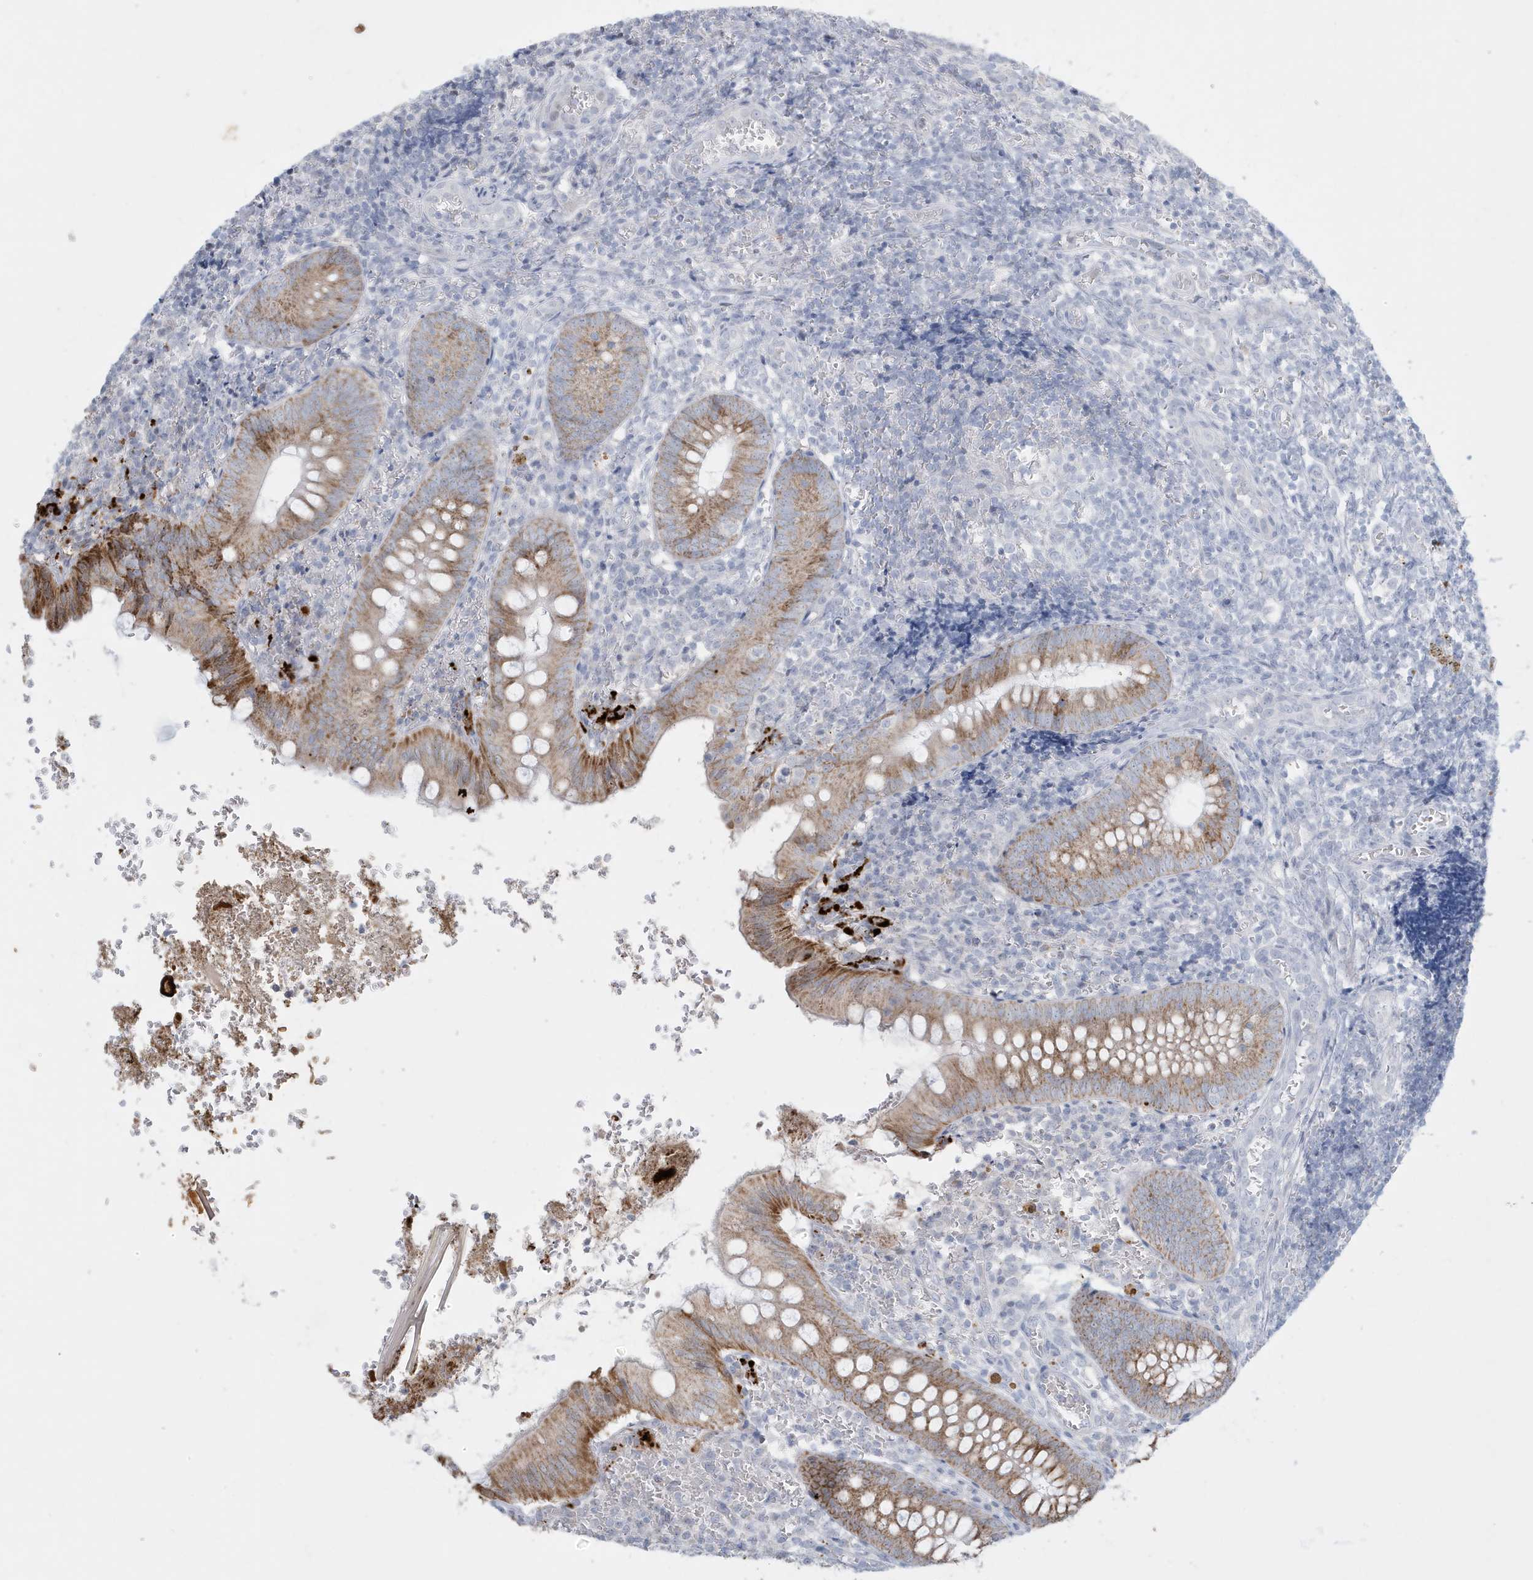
{"staining": {"intensity": "moderate", "quantity": ">75%", "location": "cytoplasmic/membranous"}, "tissue": "appendix", "cell_type": "Glandular cells", "image_type": "normal", "snomed": [{"axis": "morphology", "description": "Normal tissue, NOS"}, {"axis": "topography", "description": "Appendix"}], "caption": "Appendix stained with immunohistochemistry shows moderate cytoplasmic/membranous positivity in approximately >75% of glandular cells.", "gene": "FNDC1", "patient": {"sex": "male", "age": 8}}